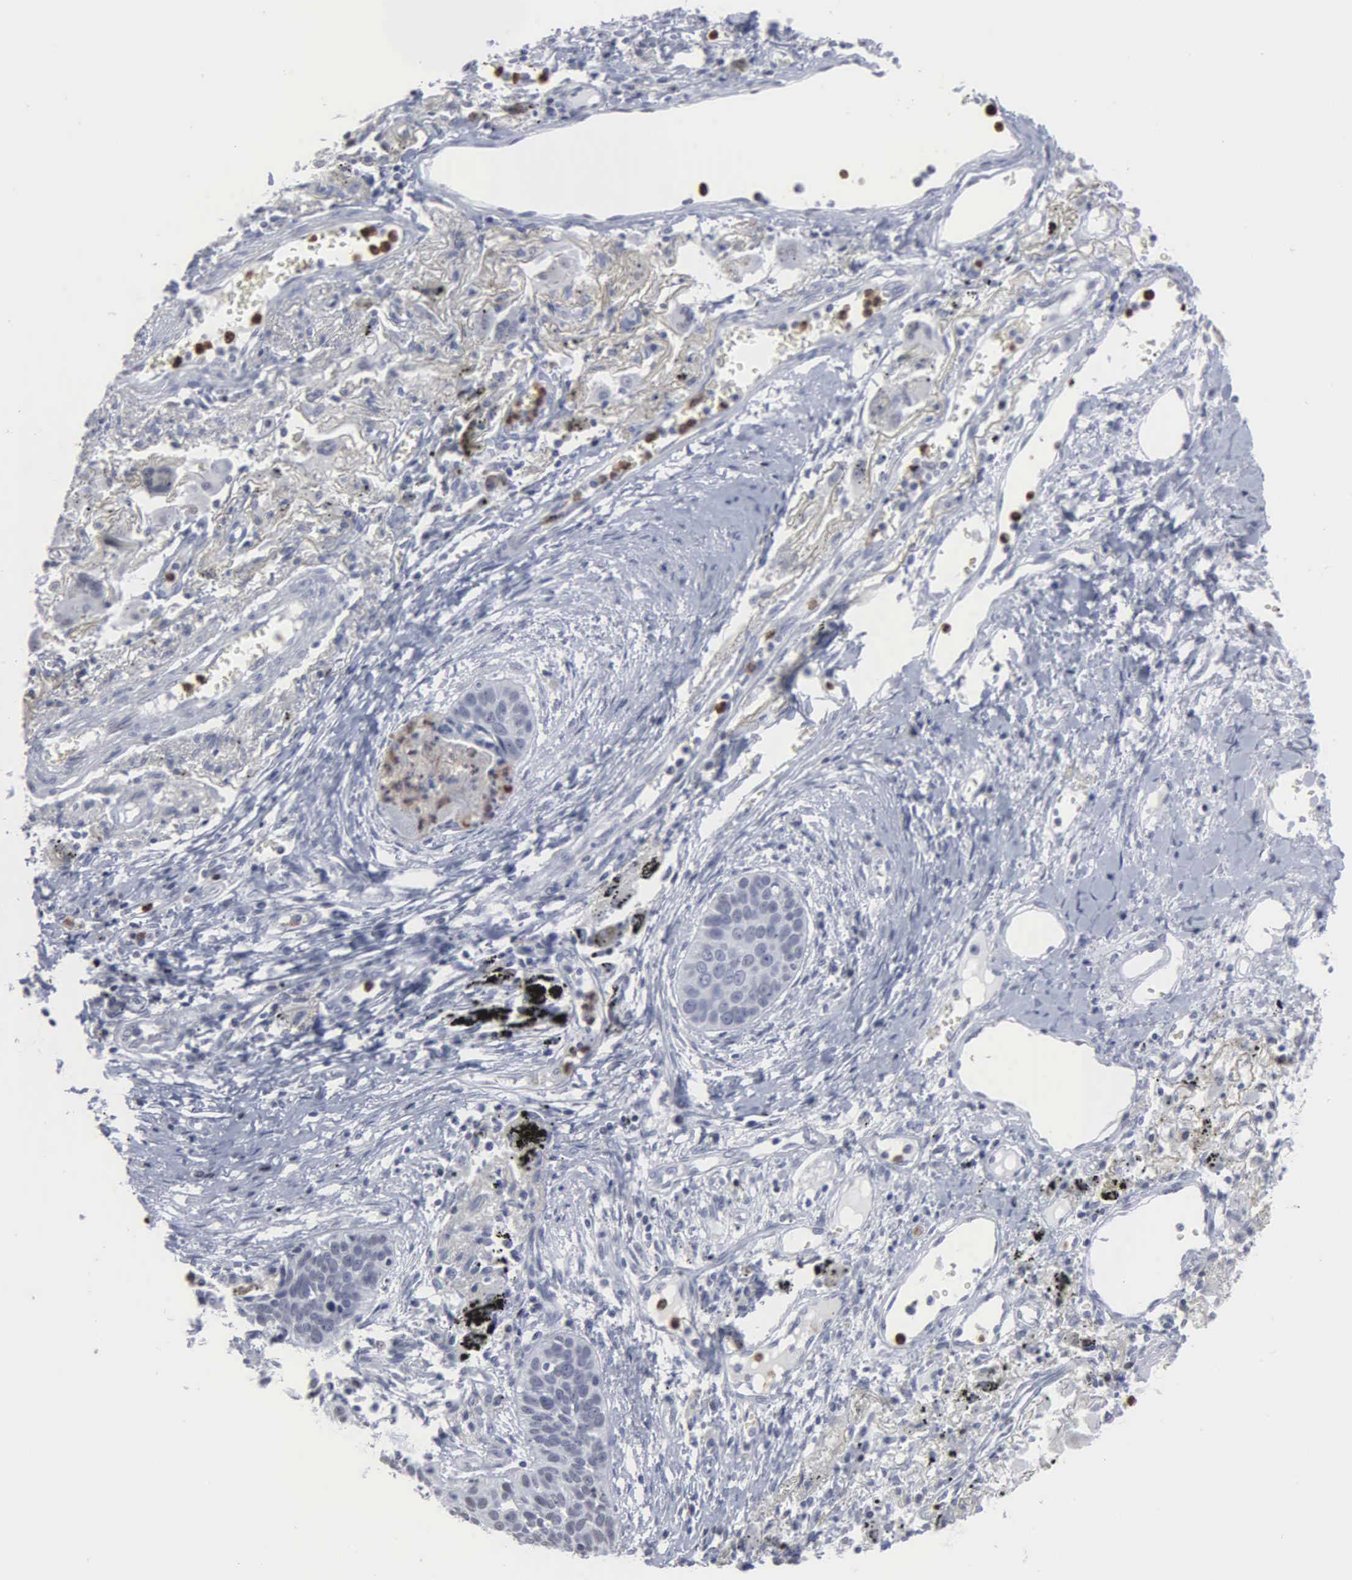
{"staining": {"intensity": "negative", "quantity": "none", "location": "none"}, "tissue": "lung cancer", "cell_type": "Tumor cells", "image_type": "cancer", "snomed": [{"axis": "morphology", "description": "Squamous cell carcinoma, NOS"}, {"axis": "topography", "description": "Lung"}], "caption": "There is no significant positivity in tumor cells of lung cancer (squamous cell carcinoma).", "gene": "SPIN3", "patient": {"sex": "male", "age": 71}}